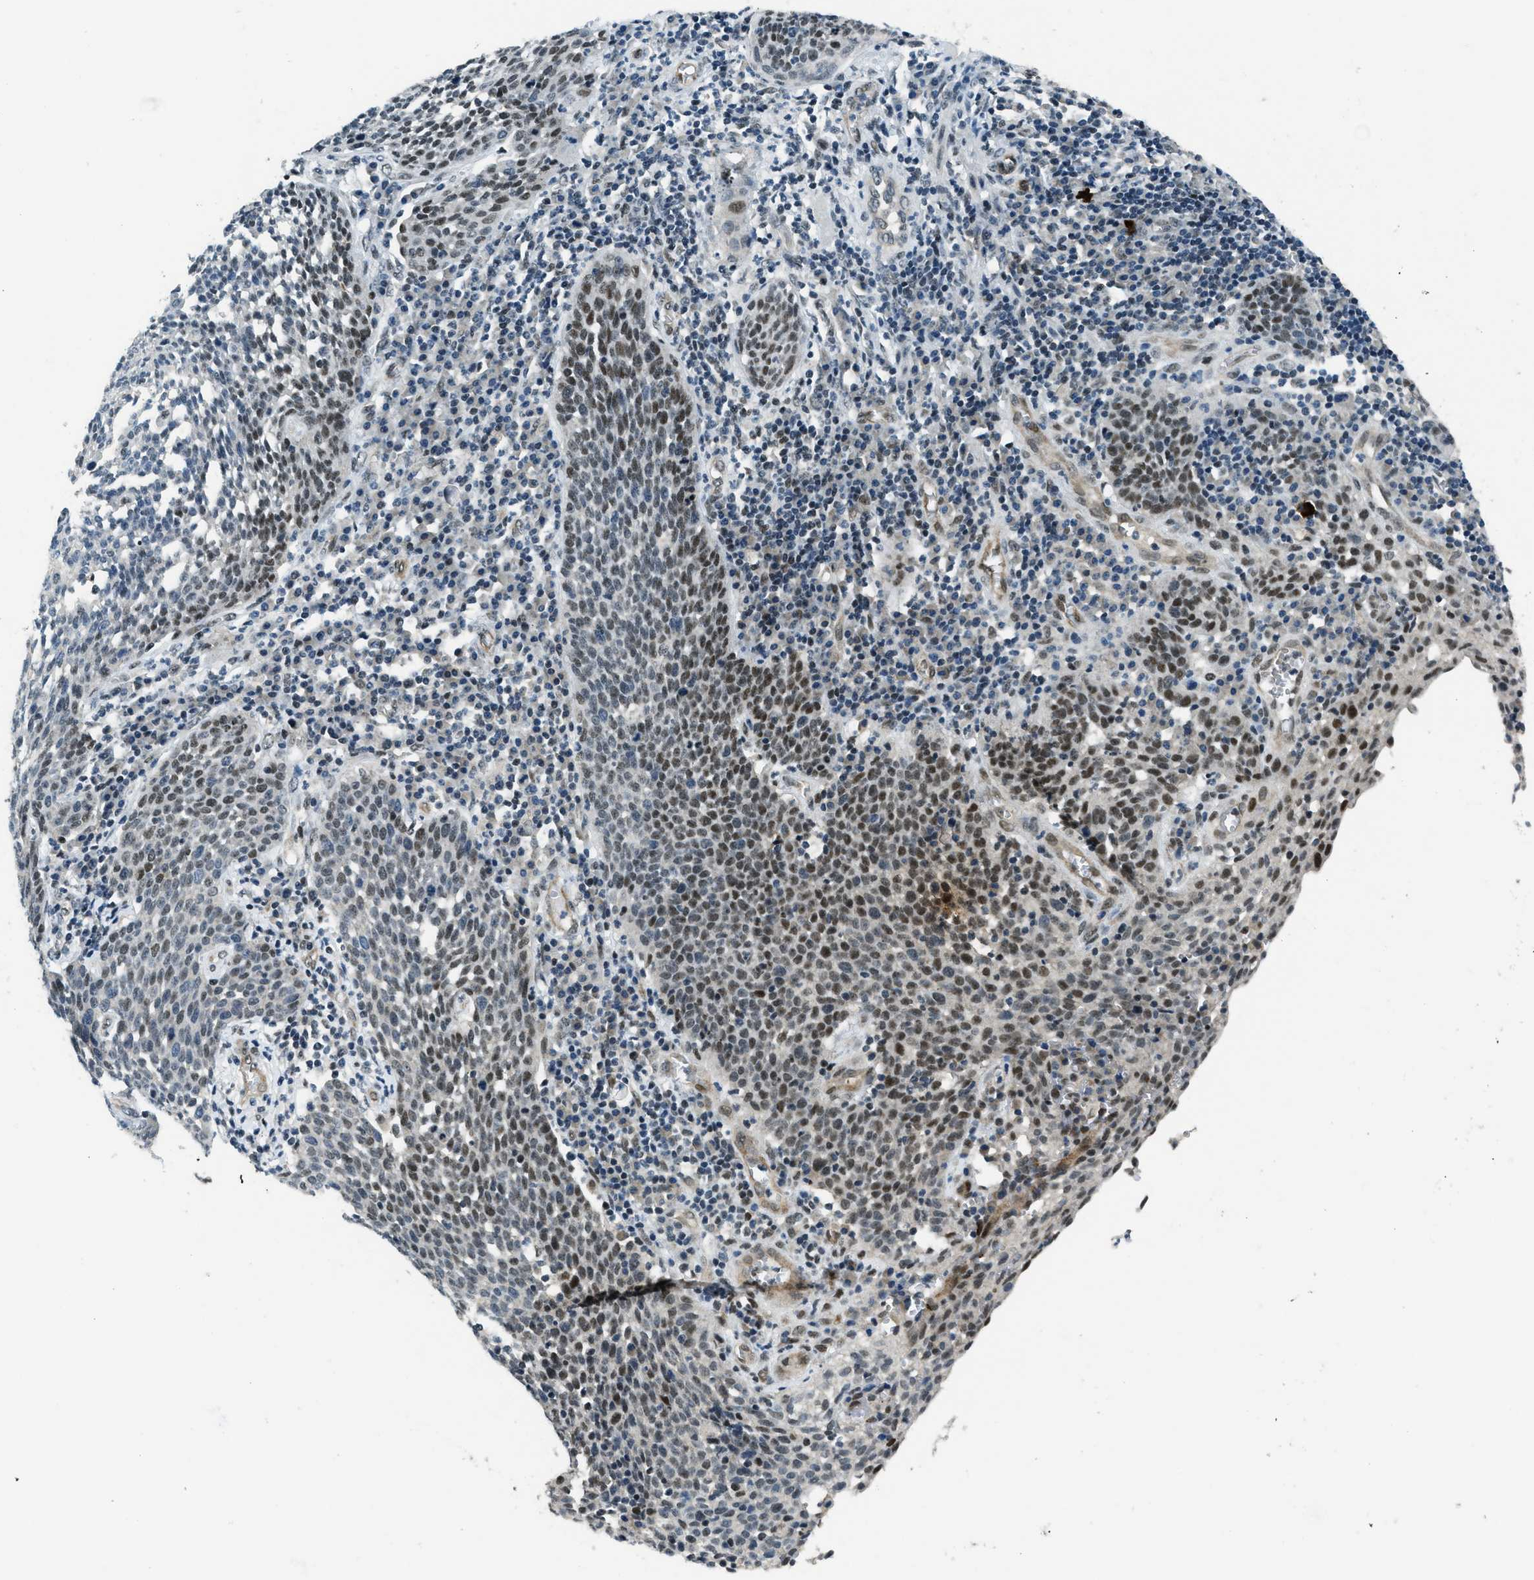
{"staining": {"intensity": "moderate", "quantity": "<25%", "location": "nuclear"}, "tissue": "cervical cancer", "cell_type": "Tumor cells", "image_type": "cancer", "snomed": [{"axis": "morphology", "description": "Squamous cell carcinoma, NOS"}, {"axis": "topography", "description": "Cervix"}], "caption": "Immunohistochemical staining of human cervical cancer exhibits low levels of moderate nuclear positivity in about <25% of tumor cells. Using DAB (brown) and hematoxylin (blue) stains, captured at high magnification using brightfield microscopy.", "gene": "KLF6", "patient": {"sex": "female", "age": 34}}